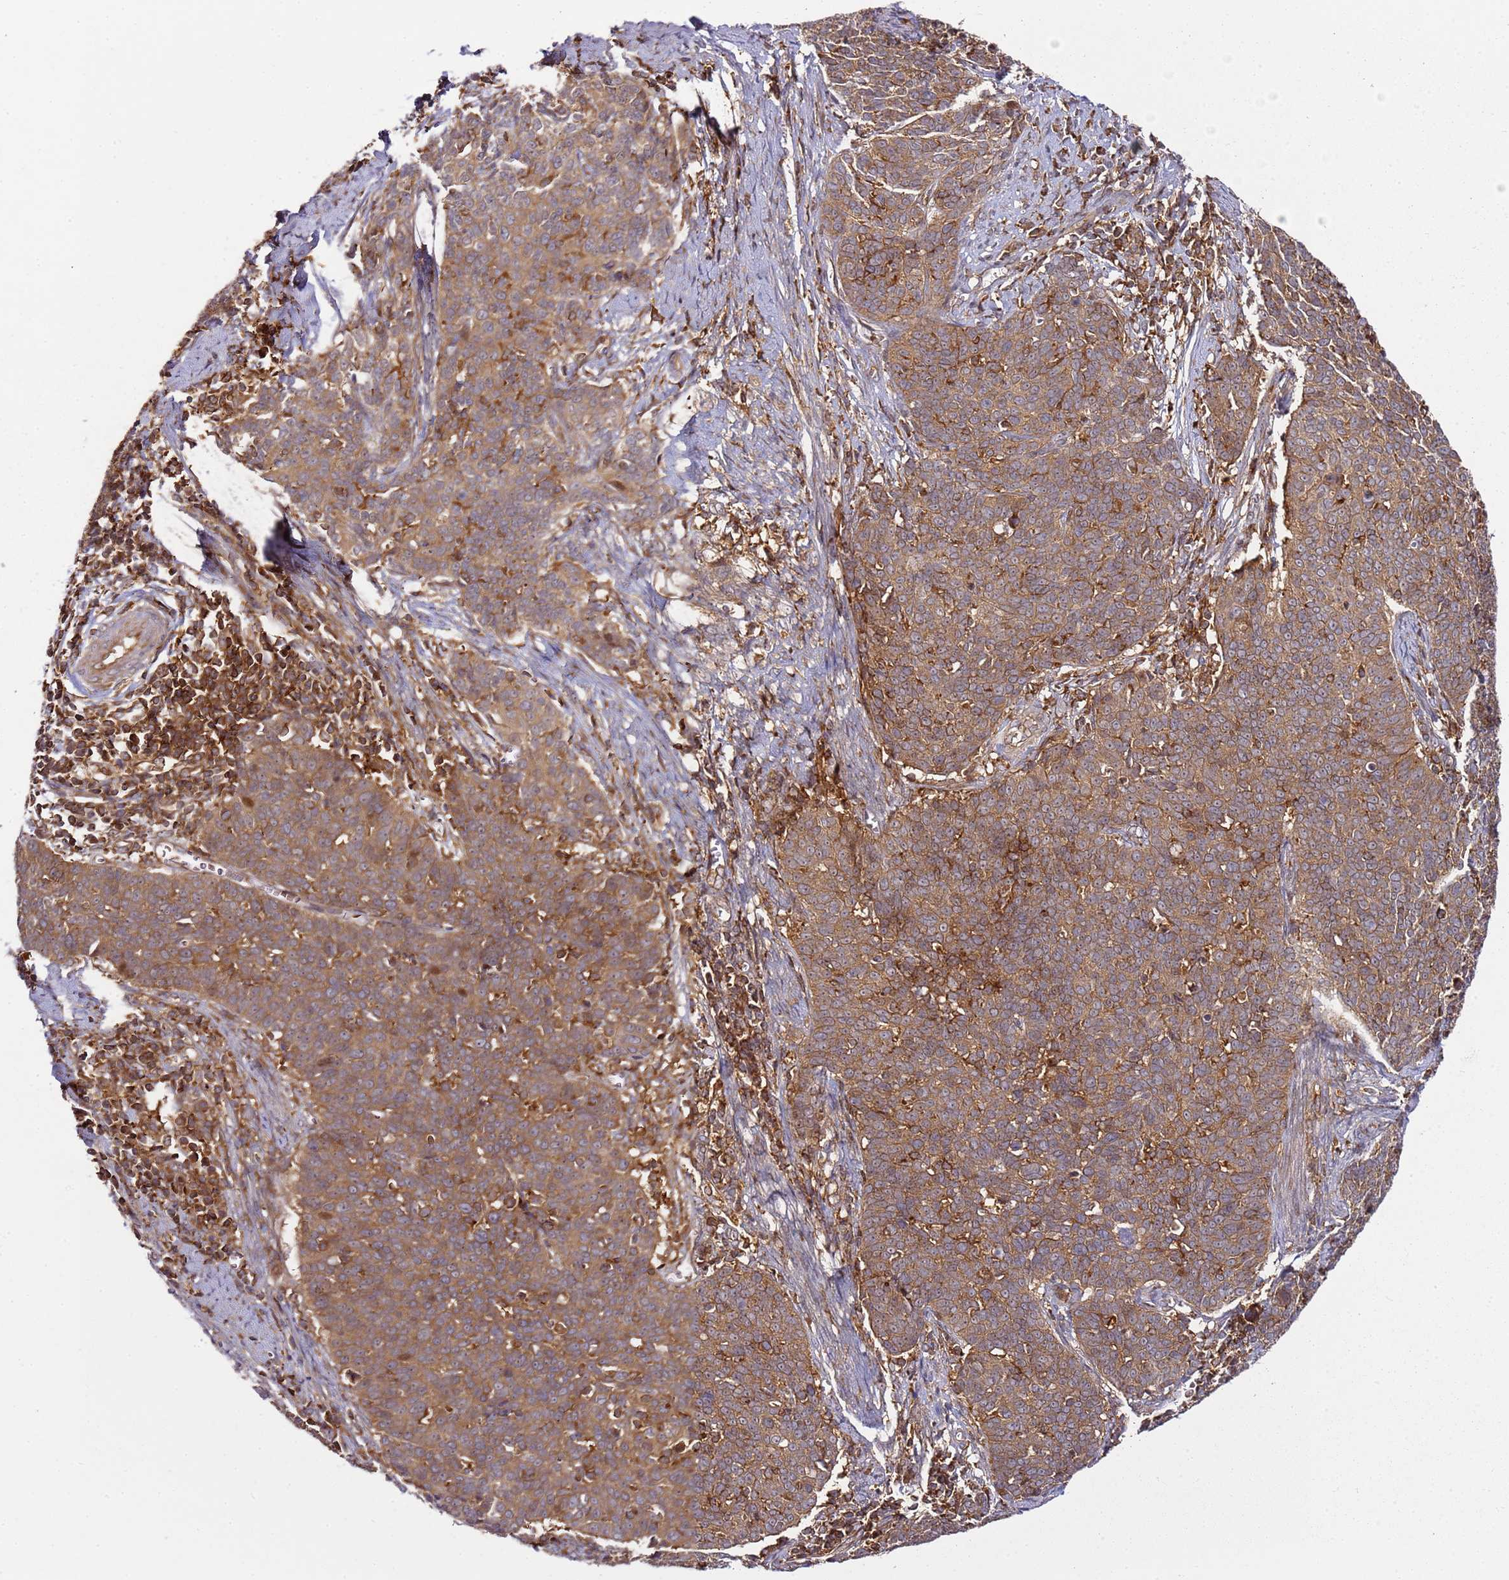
{"staining": {"intensity": "moderate", "quantity": ">75%", "location": "cytoplasmic/membranous"}, "tissue": "cervical cancer", "cell_type": "Tumor cells", "image_type": "cancer", "snomed": [{"axis": "morphology", "description": "Squamous cell carcinoma, NOS"}, {"axis": "topography", "description": "Cervix"}], "caption": "High-power microscopy captured an immunohistochemistry (IHC) micrograph of cervical squamous cell carcinoma, revealing moderate cytoplasmic/membranous staining in approximately >75% of tumor cells.", "gene": "PRMT7", "patient": {"sex": "female", "age": 39}}